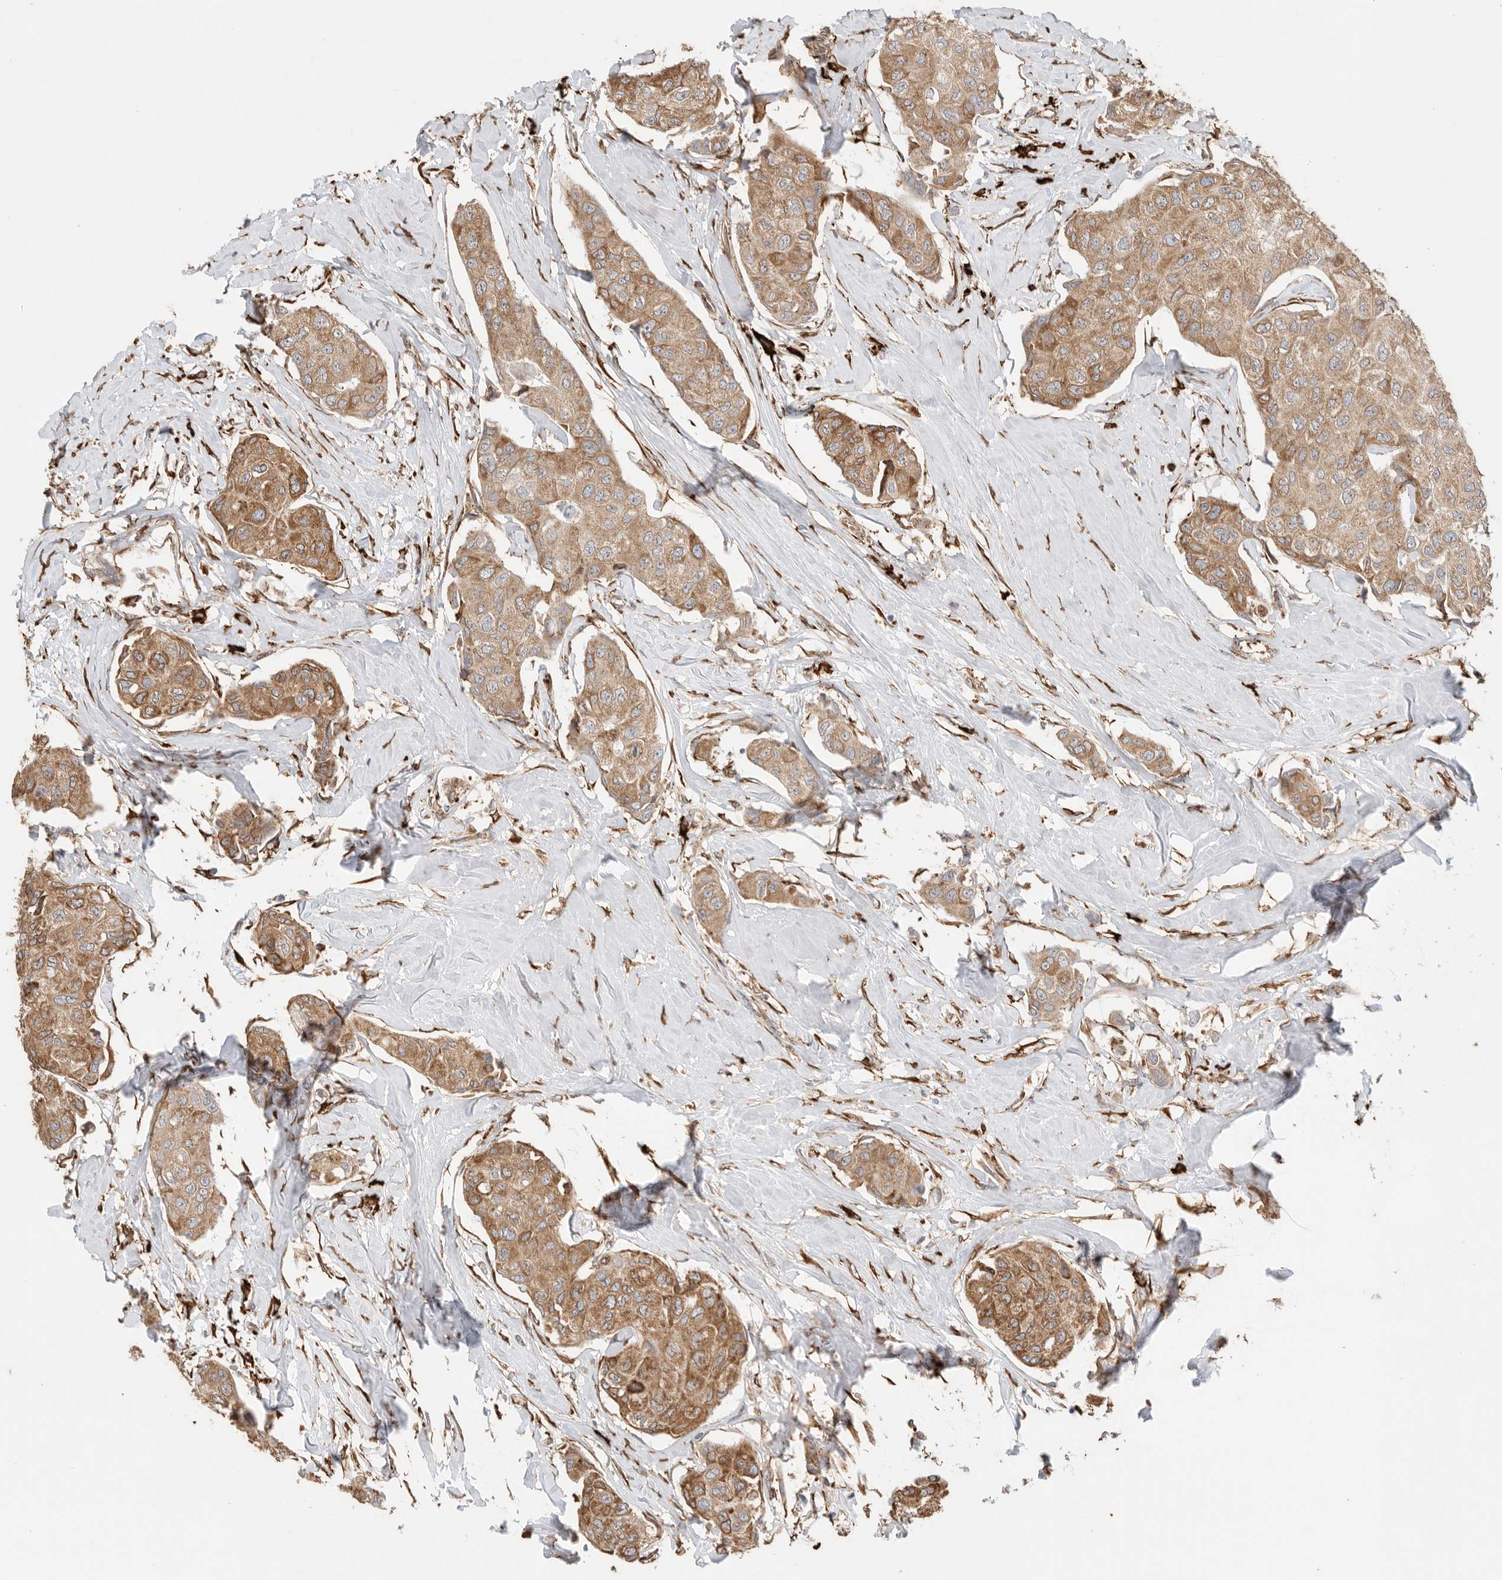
{"staining": {"intensity": "moderate", "quantity": ">75%", "location": "cytoplasmic/membranous"}, "tissue": "breast cancer", "cell_type": "Tumor cells", "image_type": "cancer", "snomed": [{"axis": "morphology", "description": "Duct carcinoma"}, {"axis": "topography", "description": "Breast"}], "caption": "Immunohistochemistry (IHC) (DAB) staining of human breast intraductal carcinoma reveals moderate cytoplasmic/membranous protein positivity in about >75% of tumor cells.", "gene": "BLOC1S5", "patient": {"sex": "female", "age": 80}}